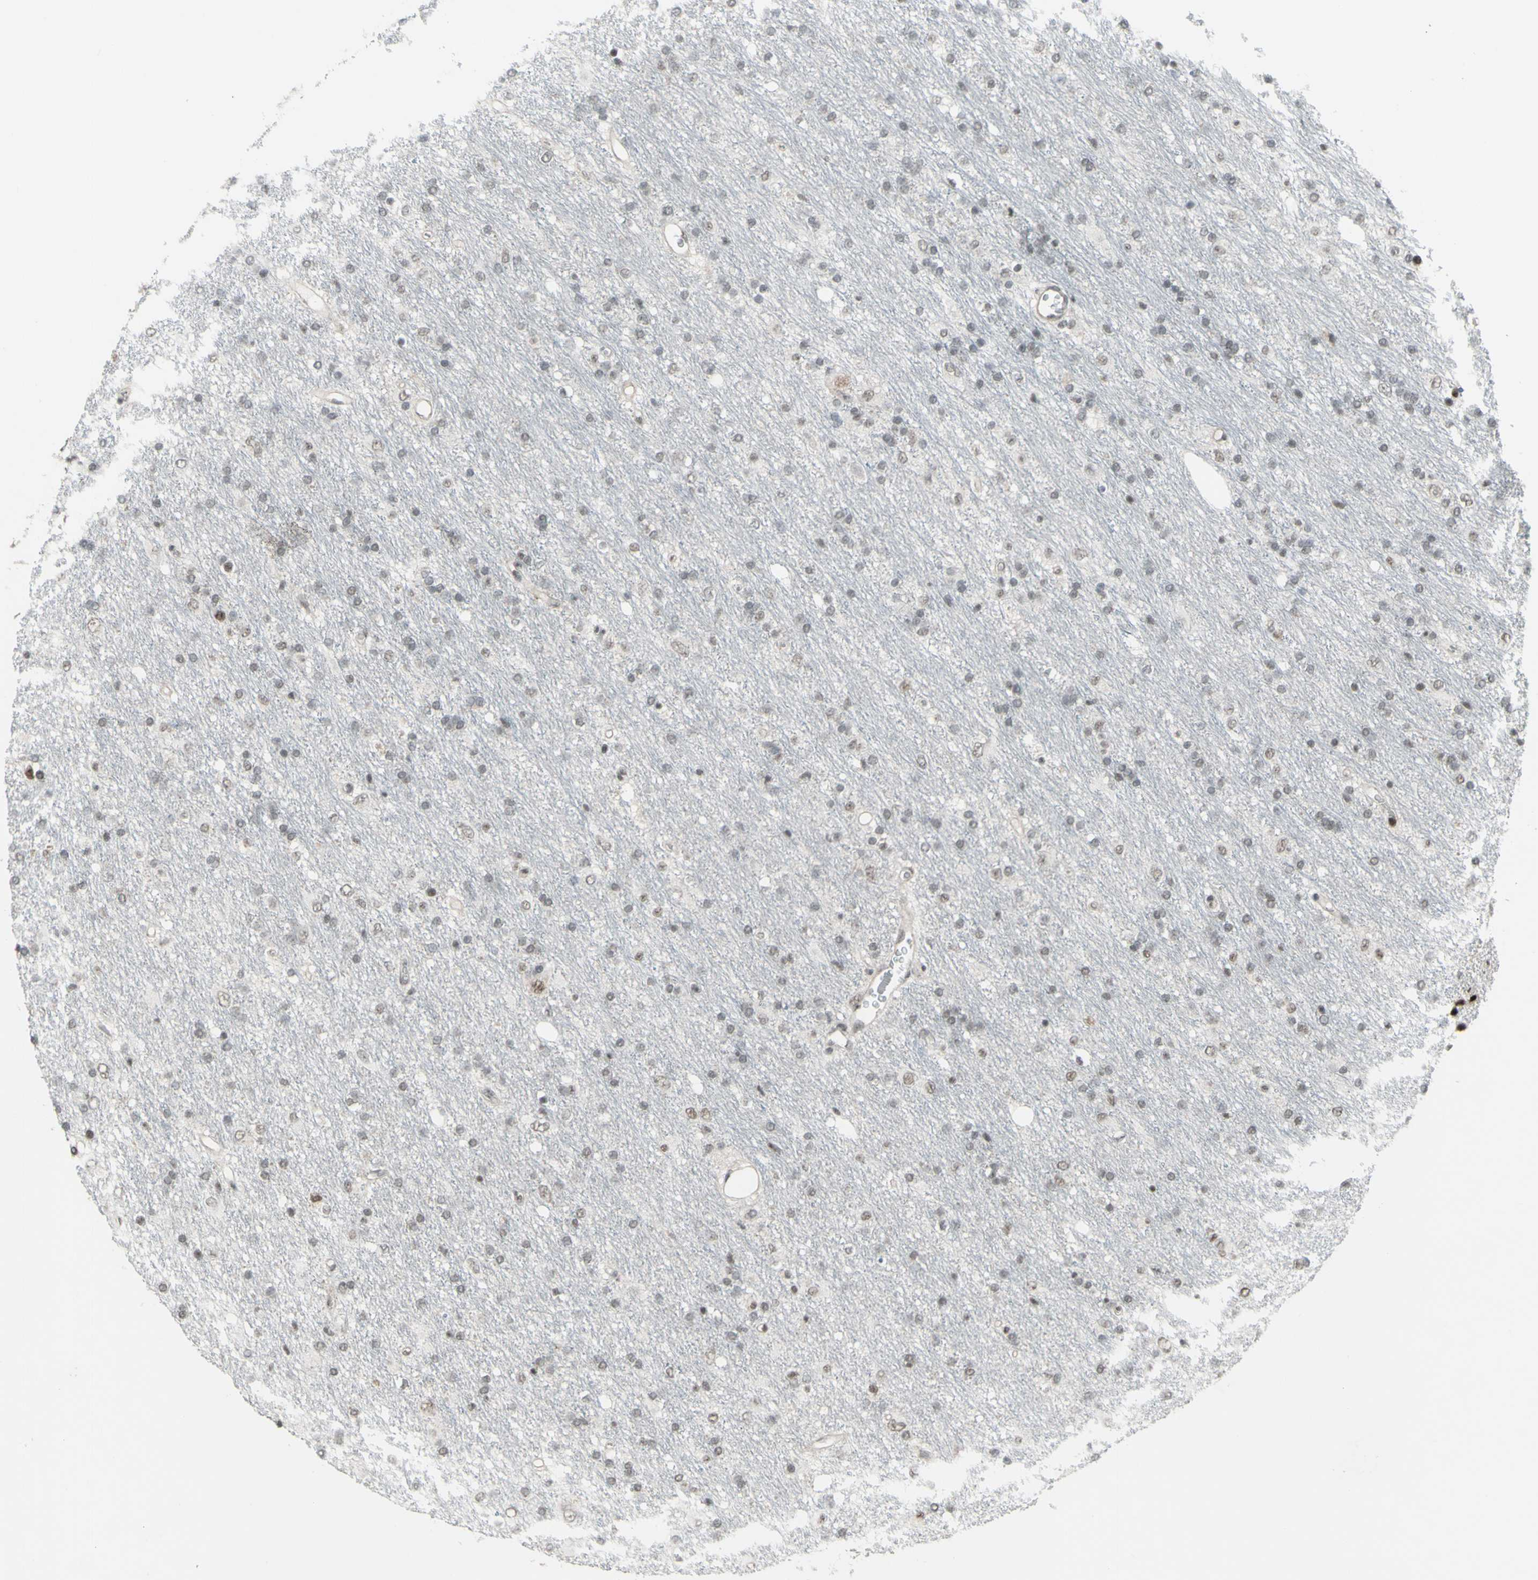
{"staining": {"intensity": "weak", "quantity": "<25%", "location": "nuclear"}, "tissue": "glioma", "cell_type": "Tumor cells", "image_type": "cancer", "snomed": [{"axis": "morphology", "description": "Glioma, malignant, Low grade"}, {"axis": "topography", "description": "Brain"}], "caption": "An IHC micrograph of glioma is shown. There is no staining in tumor cells of glioma.", "gene": "SUPT6H", "patient": {"sex": "male", "age": 77}}